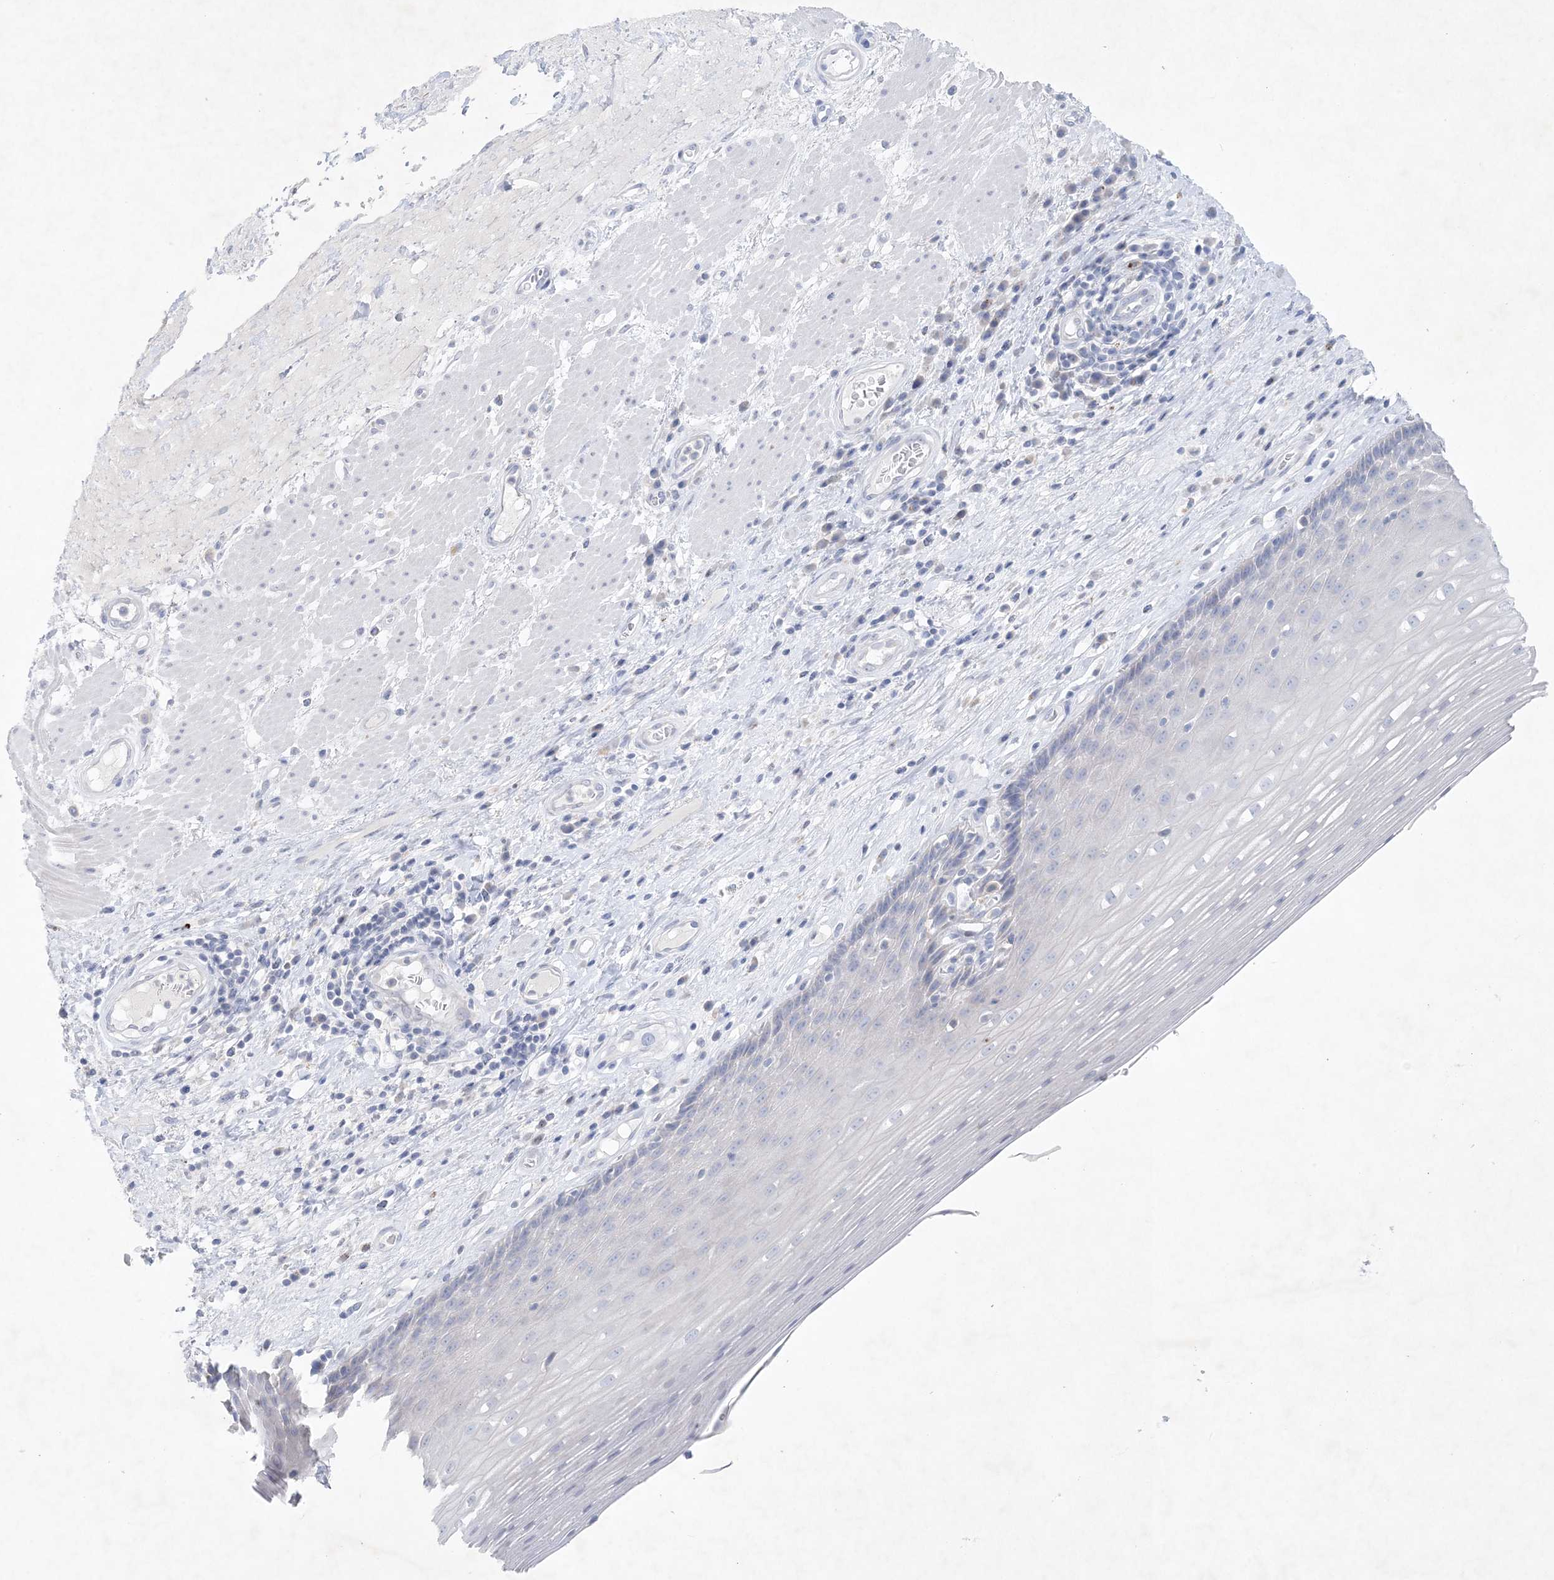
{"staining": {"intensity": "negative", "quantity": "none", "location": "none"}, "tissue": "esophagus", "cell_type": "Squamous epithelial cells", "image_type": "normal", "snomed": [{"axis": "morphology", "description": "Normal tissue, NOS"}, {"axis": "topography", "description": "Esophagus"}], "caption": "Immunohistochemistry (IHC) histopathology image of normal esophagus: esophagus stained with DAB (3,3'-diaminobenzidine) reveals no significant protein staining in squamous epithelial cells.", "gene": "GABRG1", "patient": {"sex": "male", "age": 62}}